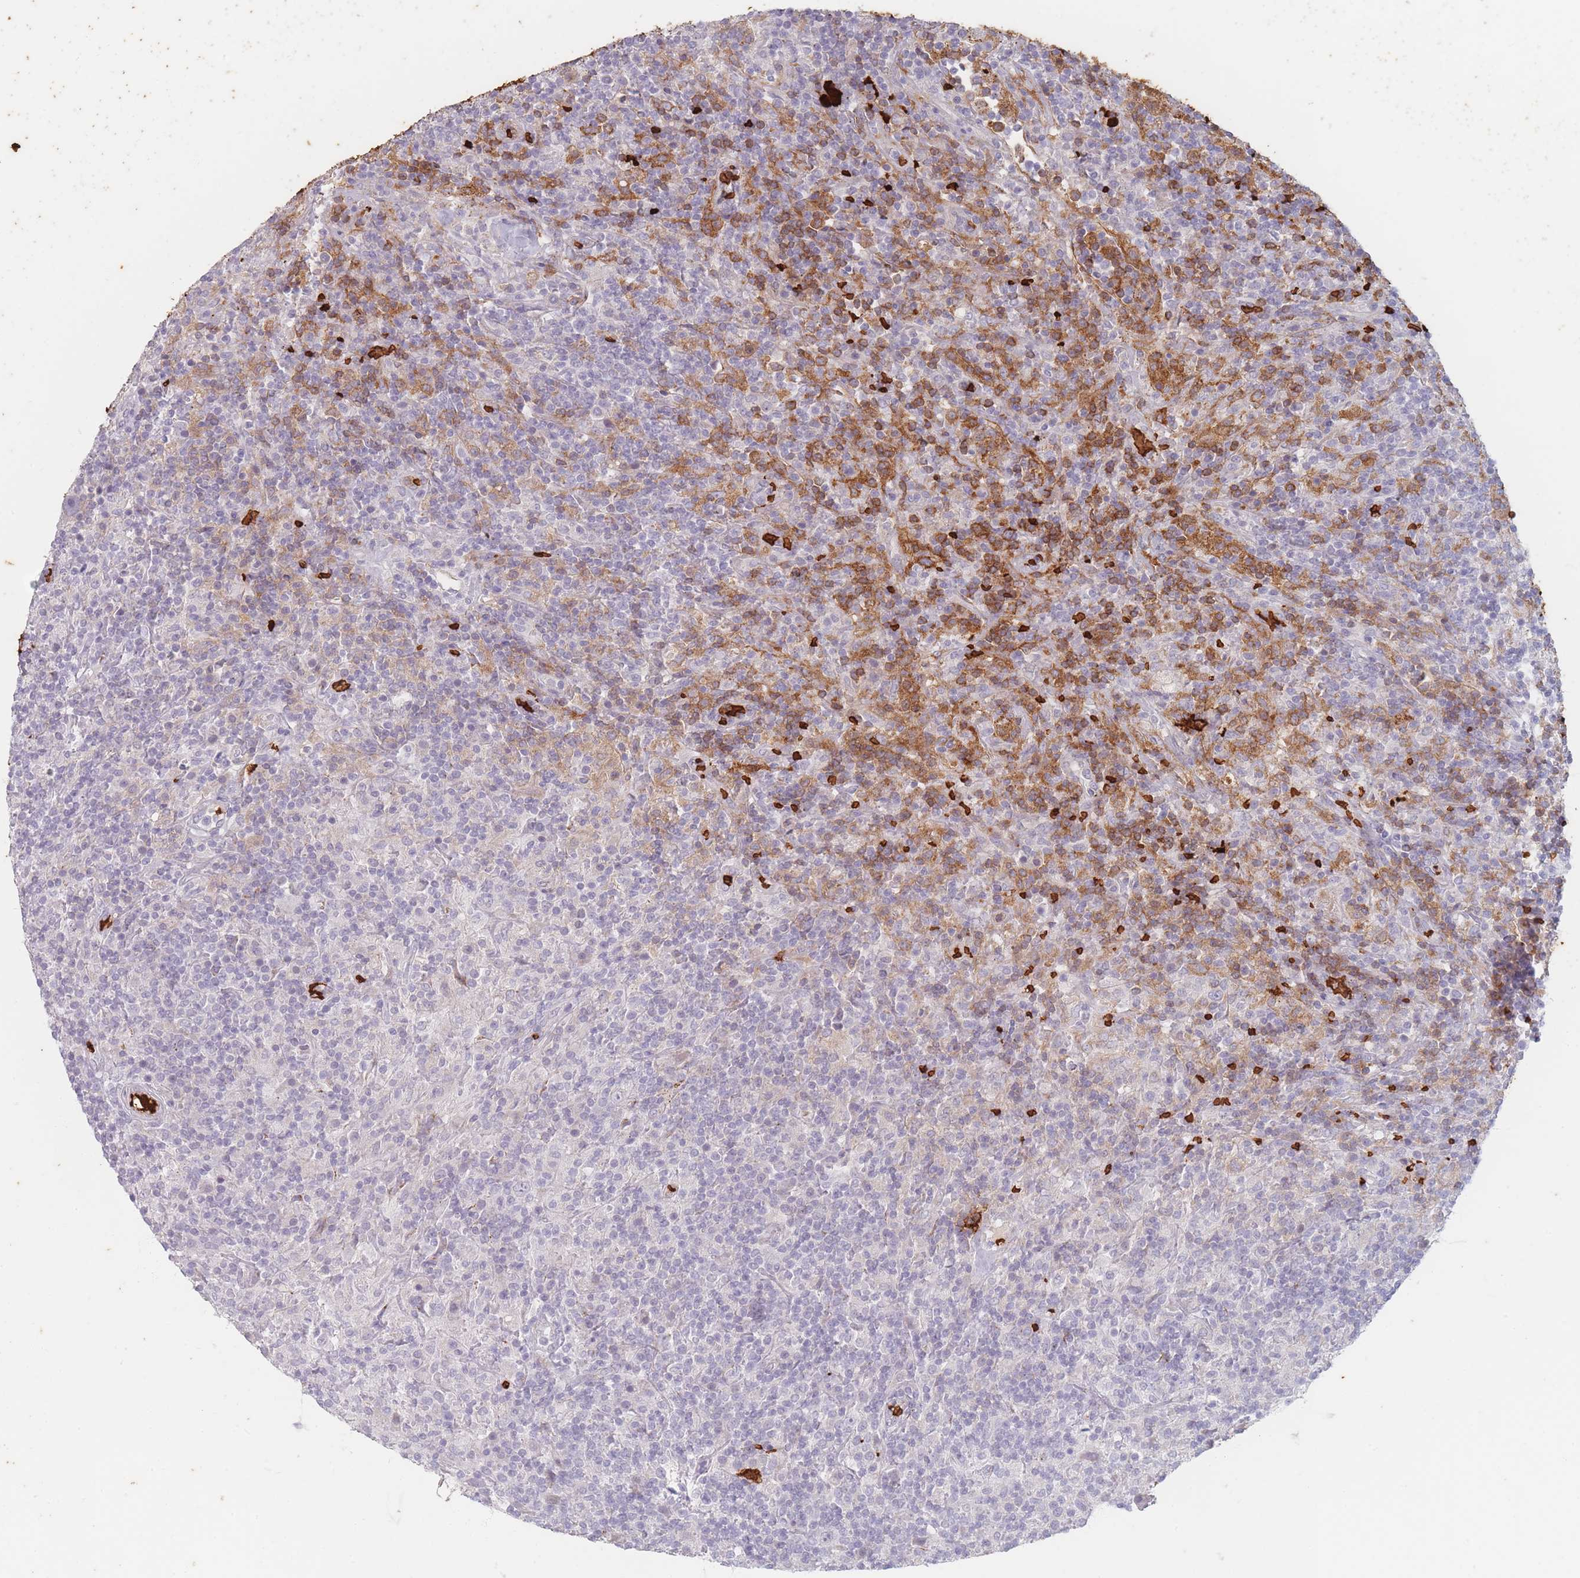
{"staining": {"intensity": "negative", "quantity": "none", "location": "none"}, "tissue": "lymphoma", "cell_type": "Tumor cells", "image_type": "cancer", "snomed": [{"axis": "morphology", "description": "Hodgkin's disease, NOS"}, {"axis": "topography", "description": "Lymph node"}], "caption": "Immunohistochemistry of lymphoma displays no staining in tumor cells.", "gene": "SLC2A6", "patient": {"sex": "male", "age": 70}}